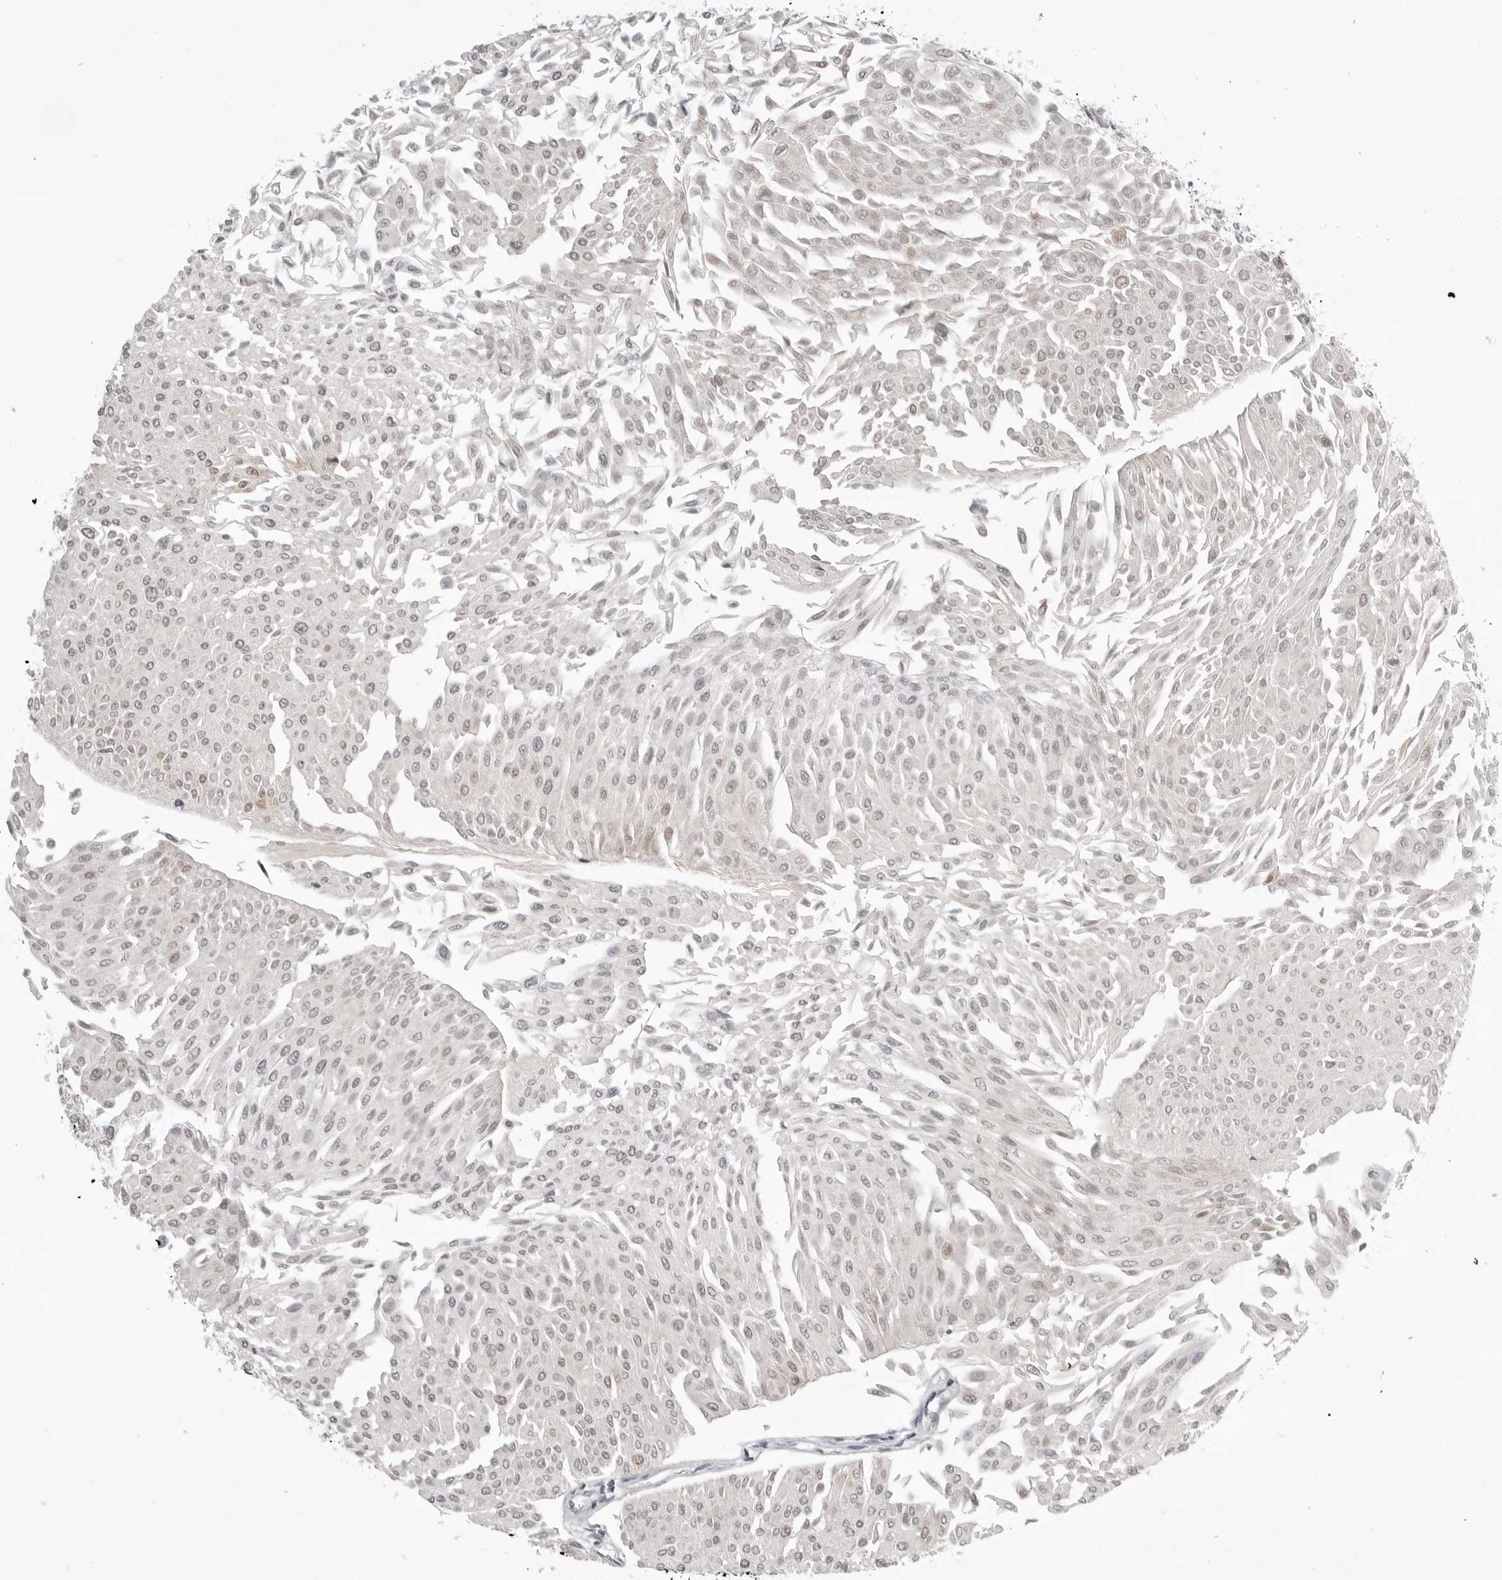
{"staining": {"intensity": "negative", "quantity": "none", "location": "none"}, "tissue": "urothelial cancer", "cell_type": "Tumor cells", "image_type": "cancer", "snomed": [{"axis": "morphology", "description": "Urothelial carcinoma, Low grade"}, {"axis": "topography", "description": "Urinary bladder"}], "caption": "IHC of low-grade urothelial carcinoma shows no staining in tumor cells.", "gene": "RRM1", "patient": {"sex": "male", "age": 67}}